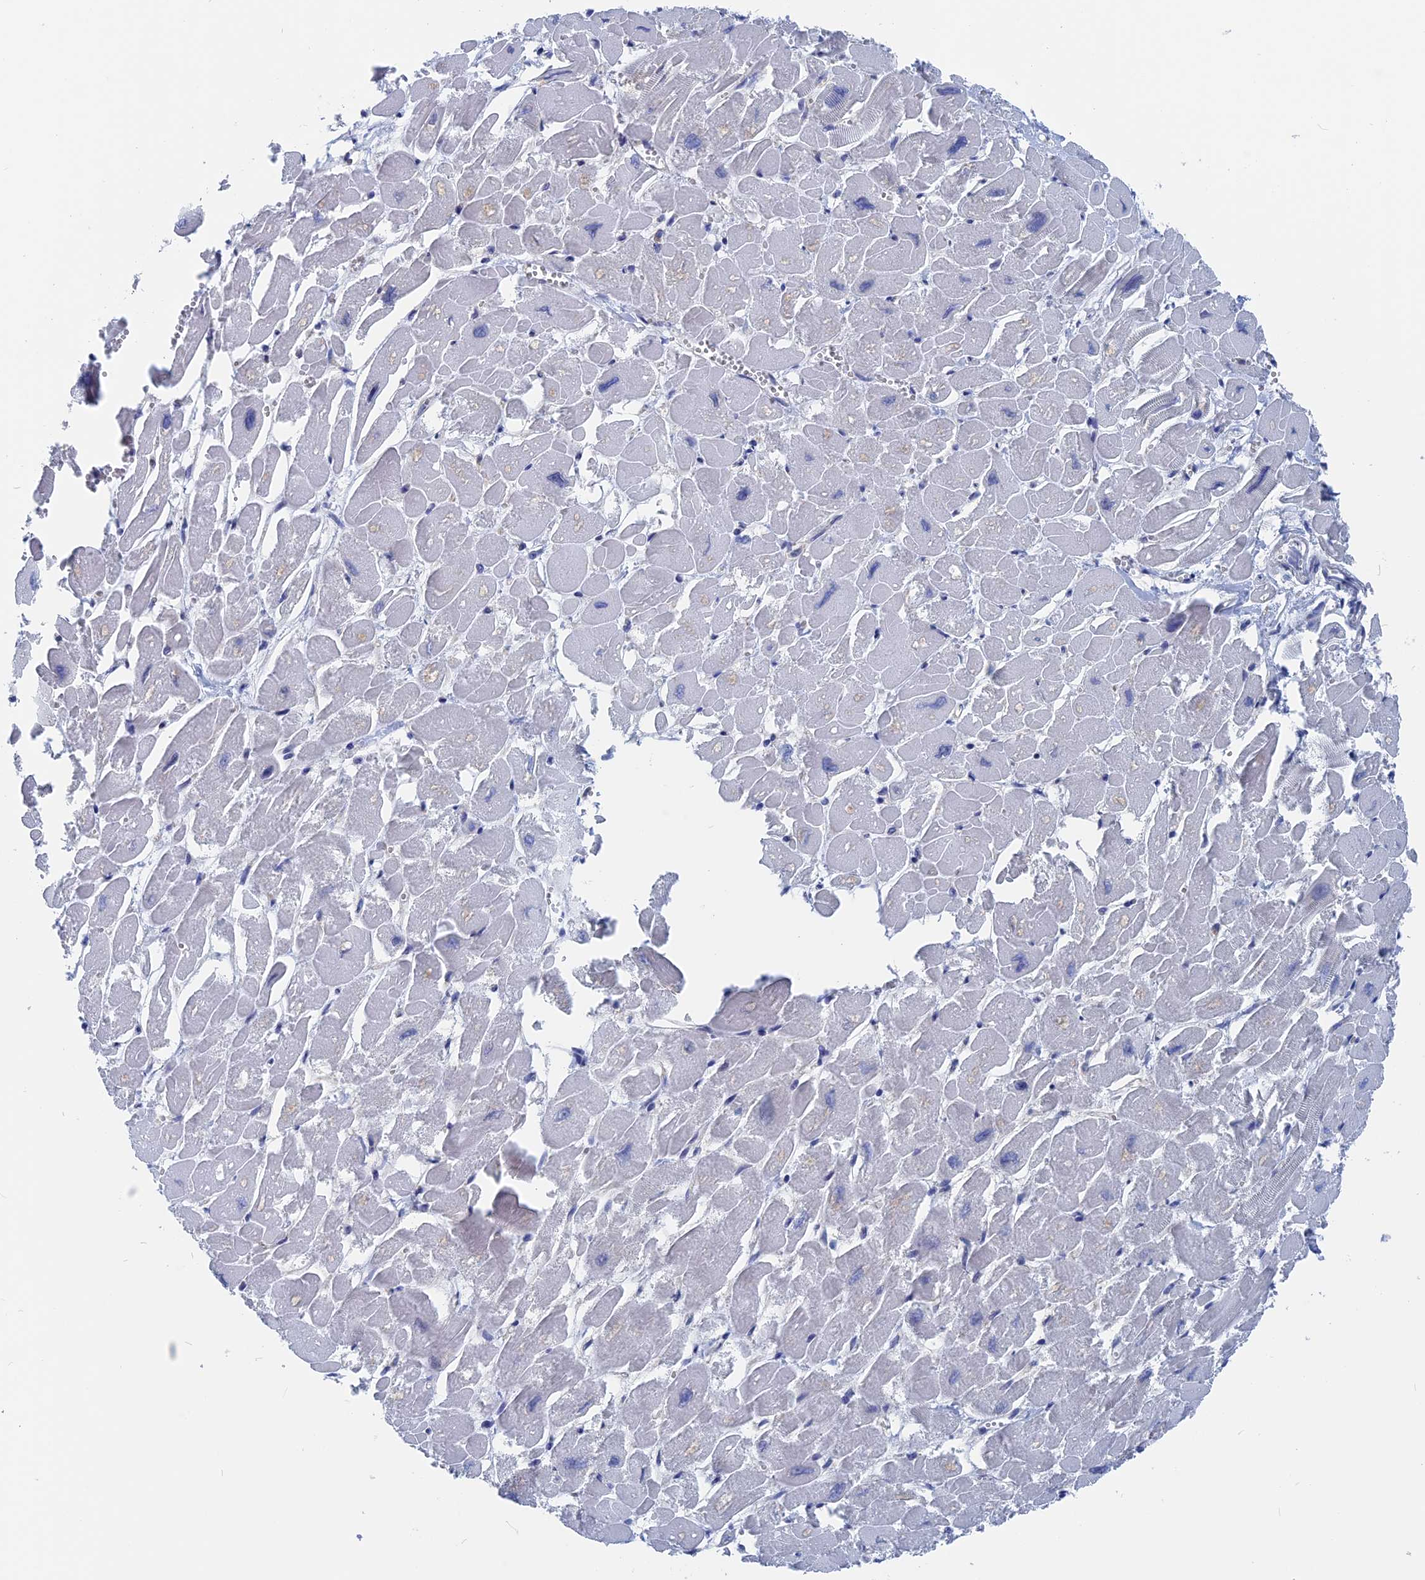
{"staining": {"intensity": "negative", "quantity": "none", "location": "none"}, "tissue": "heart muscle", "cell_type": "Cardiomyocytes", "image_type": "normal", "snomed": [{"axis": "morphology", "description": "Normal tissue, NOS"}, {"axis": "topography", "description": "Heart"}], "caption": "A high-resolution image shows immunohistochemistry staining of benign heart muscle, which reveals no significant positivity in cardiomyocytes.", "gene": "MARCHF3", "patient": {"sex": "male", "age": 54}}